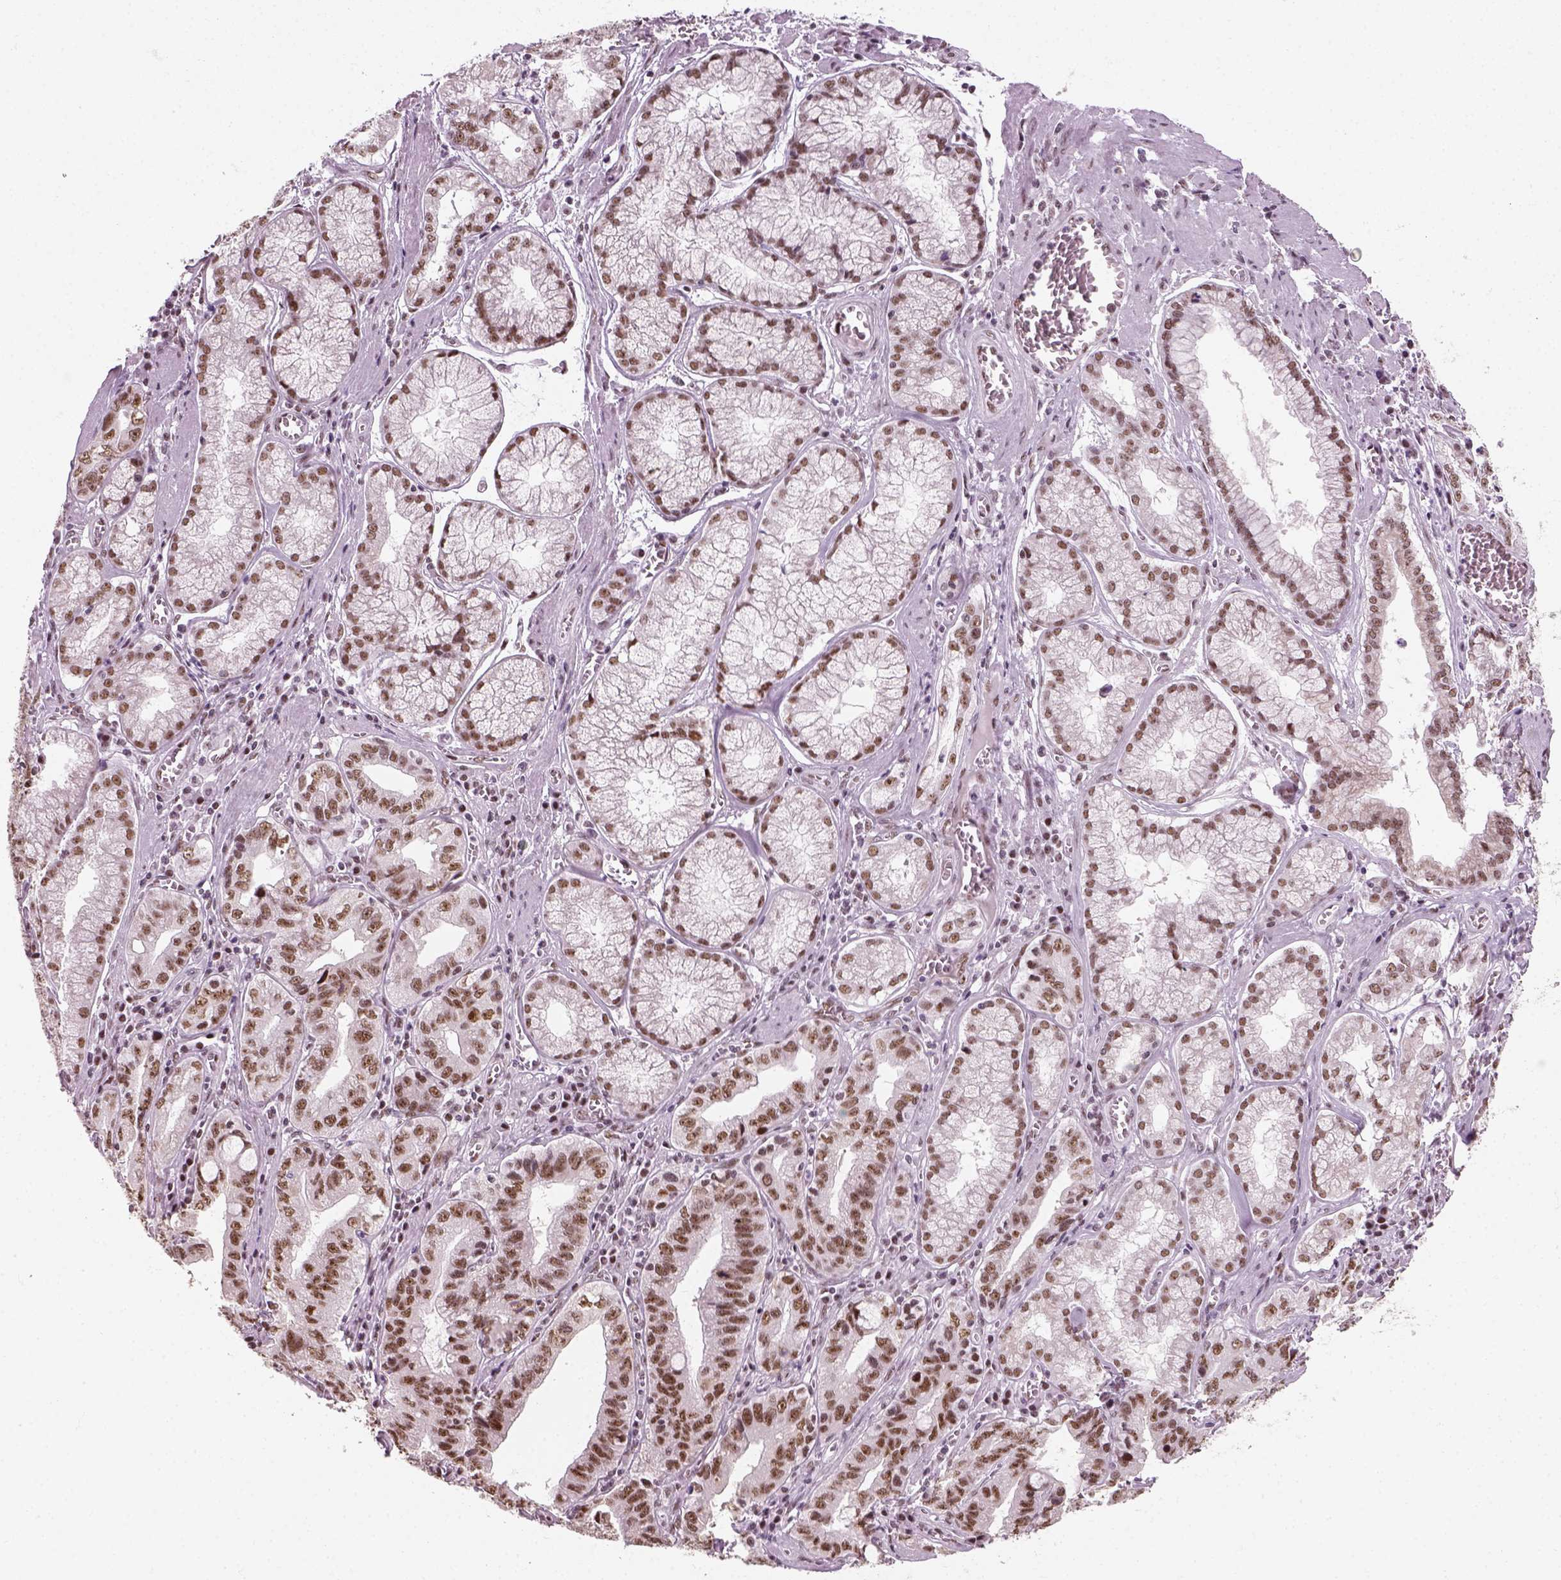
{"staining": {"intensity": "moderate", "quantity": ">75%", "location": "nuclear"}, "tissue": "stomach cancer", "cell_type": "Tumor cells", "image_type": "cancer", "snomed": [{"axis": "morphology", "description": "Adenocarcinoma, NOS"}, {"axis": "topography", "description": "Stomach, lower"}], "caption": "Stomach adenocarcinoma was stained to show a protein in brown. There is medium levels of moderate nuclear expression in about >75% of tumor cells.", "gene": "GTF2F1", "patient": {"sex": "female", "age": 76}}